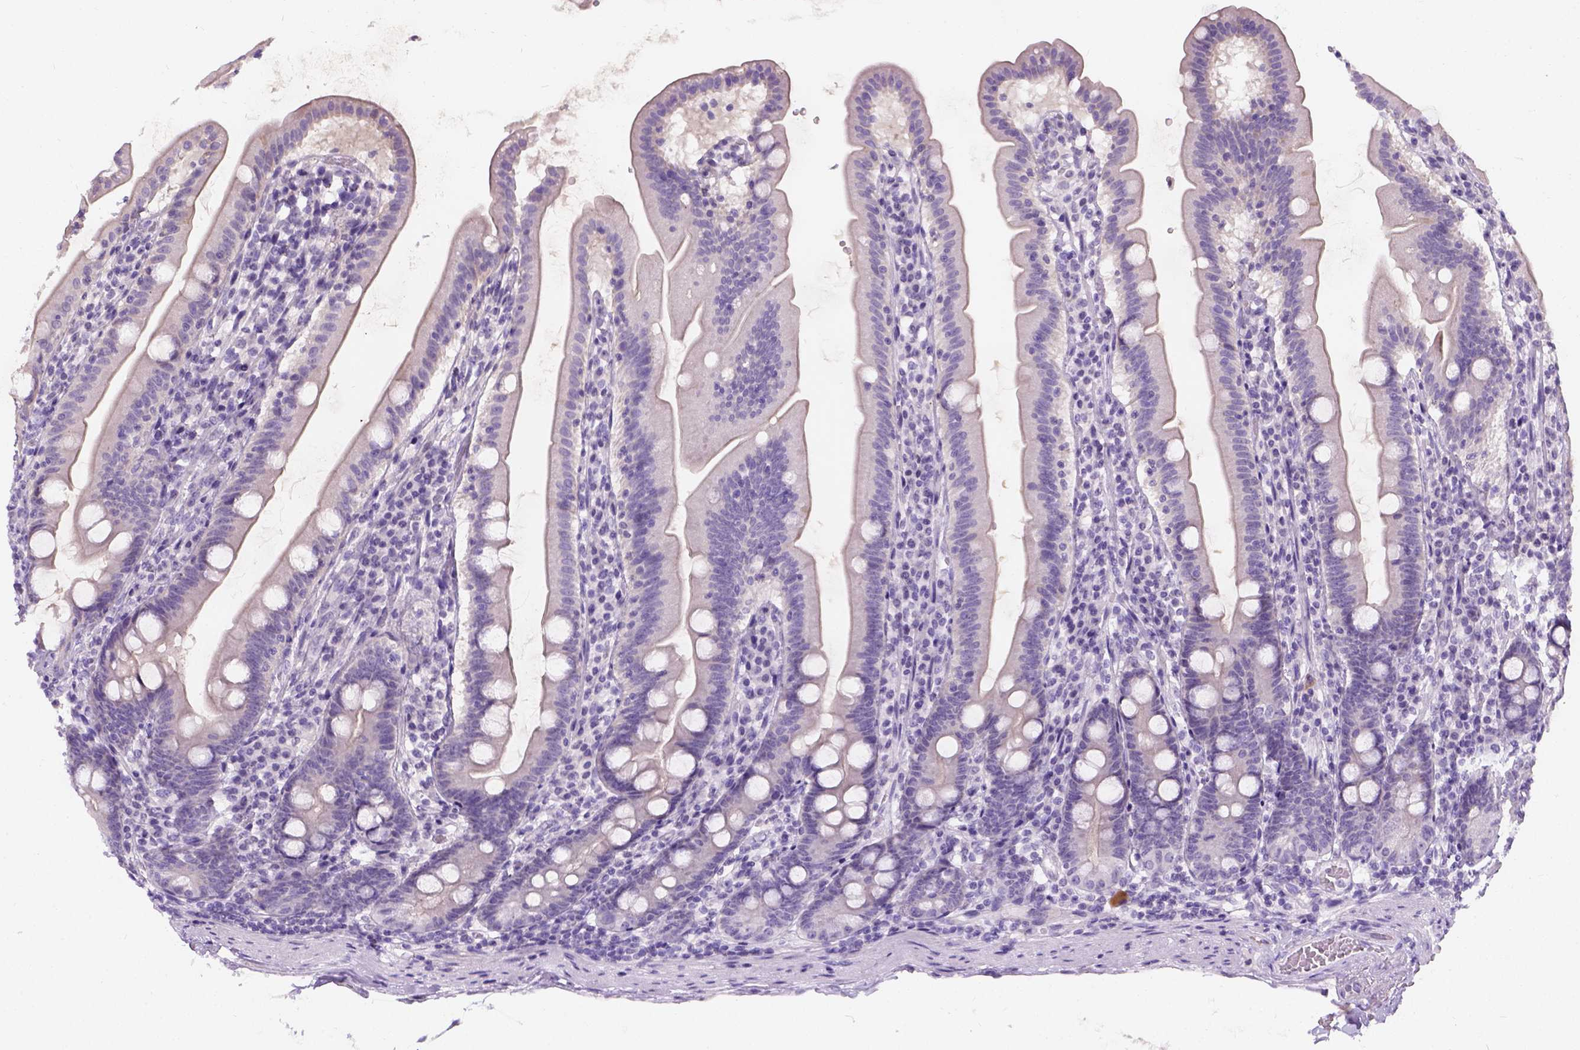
{"staining": {"intensity": "negative", "quantity": "none", "location": "none"}, "tissue": "duodenum", "cell_type": "Glandular cells", "image_type": "normal", "snomed": [{"axis": "morphology", "description": "Normal tissue, NOS"}, {"axis": "topography", "description": "Duodenum"}], "caption": "This is an immunohistochemistry (IHC) image of normal human duodenum. There is no expression in glandular cells.", "gene": "C20orf144", "patient": {"sex": "female", "age": 67}}